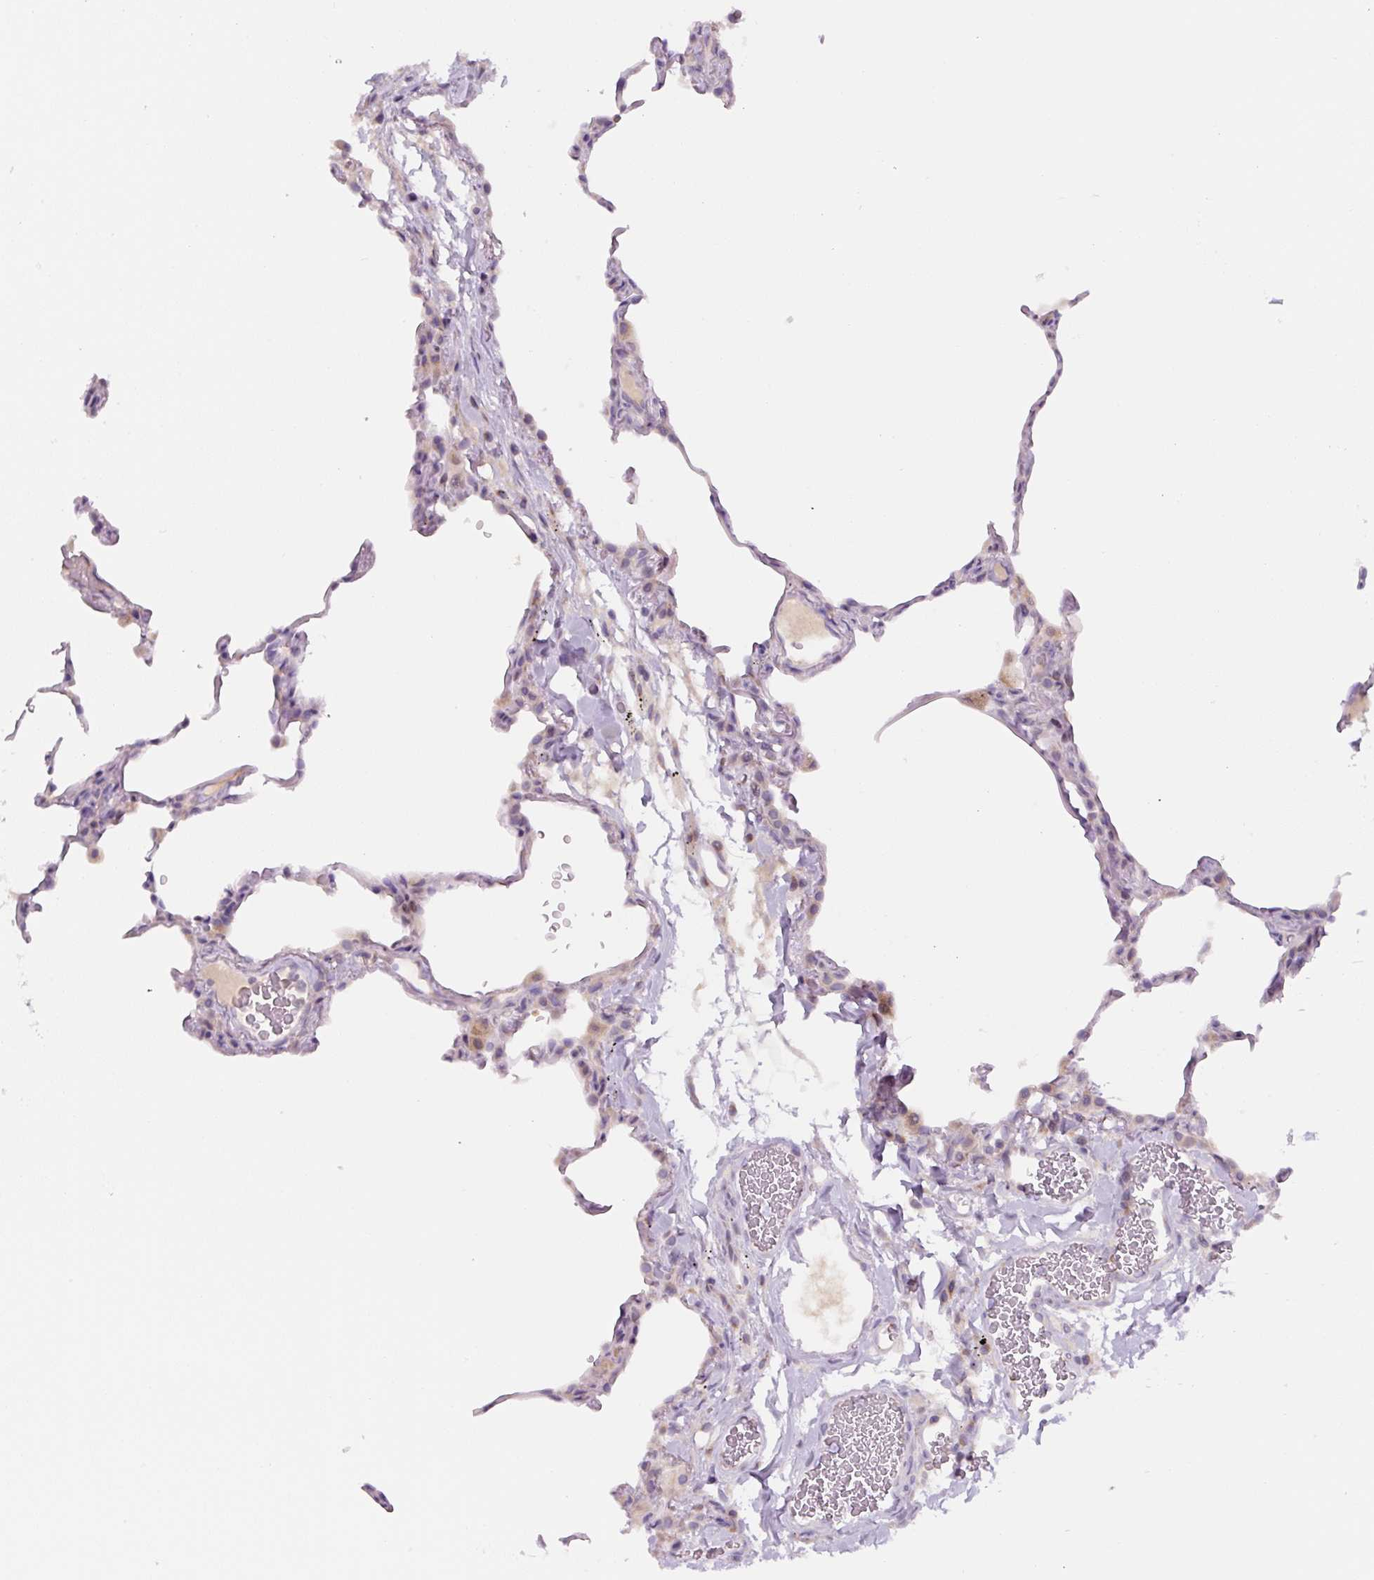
{"staining": {"intensity": "weak", "quantity": "<25%", "location": "cytoplasmic/membranous"}, "tissue": "lung", "cell_type": "Alveolar cells", "image_type": "normal", "snomed": [{"axis": "morphology", "description": "Normal tissue, NOS"}, {"axis": "topography", "description": "Lung"}], "caption": "The immunohistochemistry (IHC) histopathology image has no significant staining in alveolar cells of lung.", "gene": "YIF1B", "patient": {"sex": "female", "age": 57}}